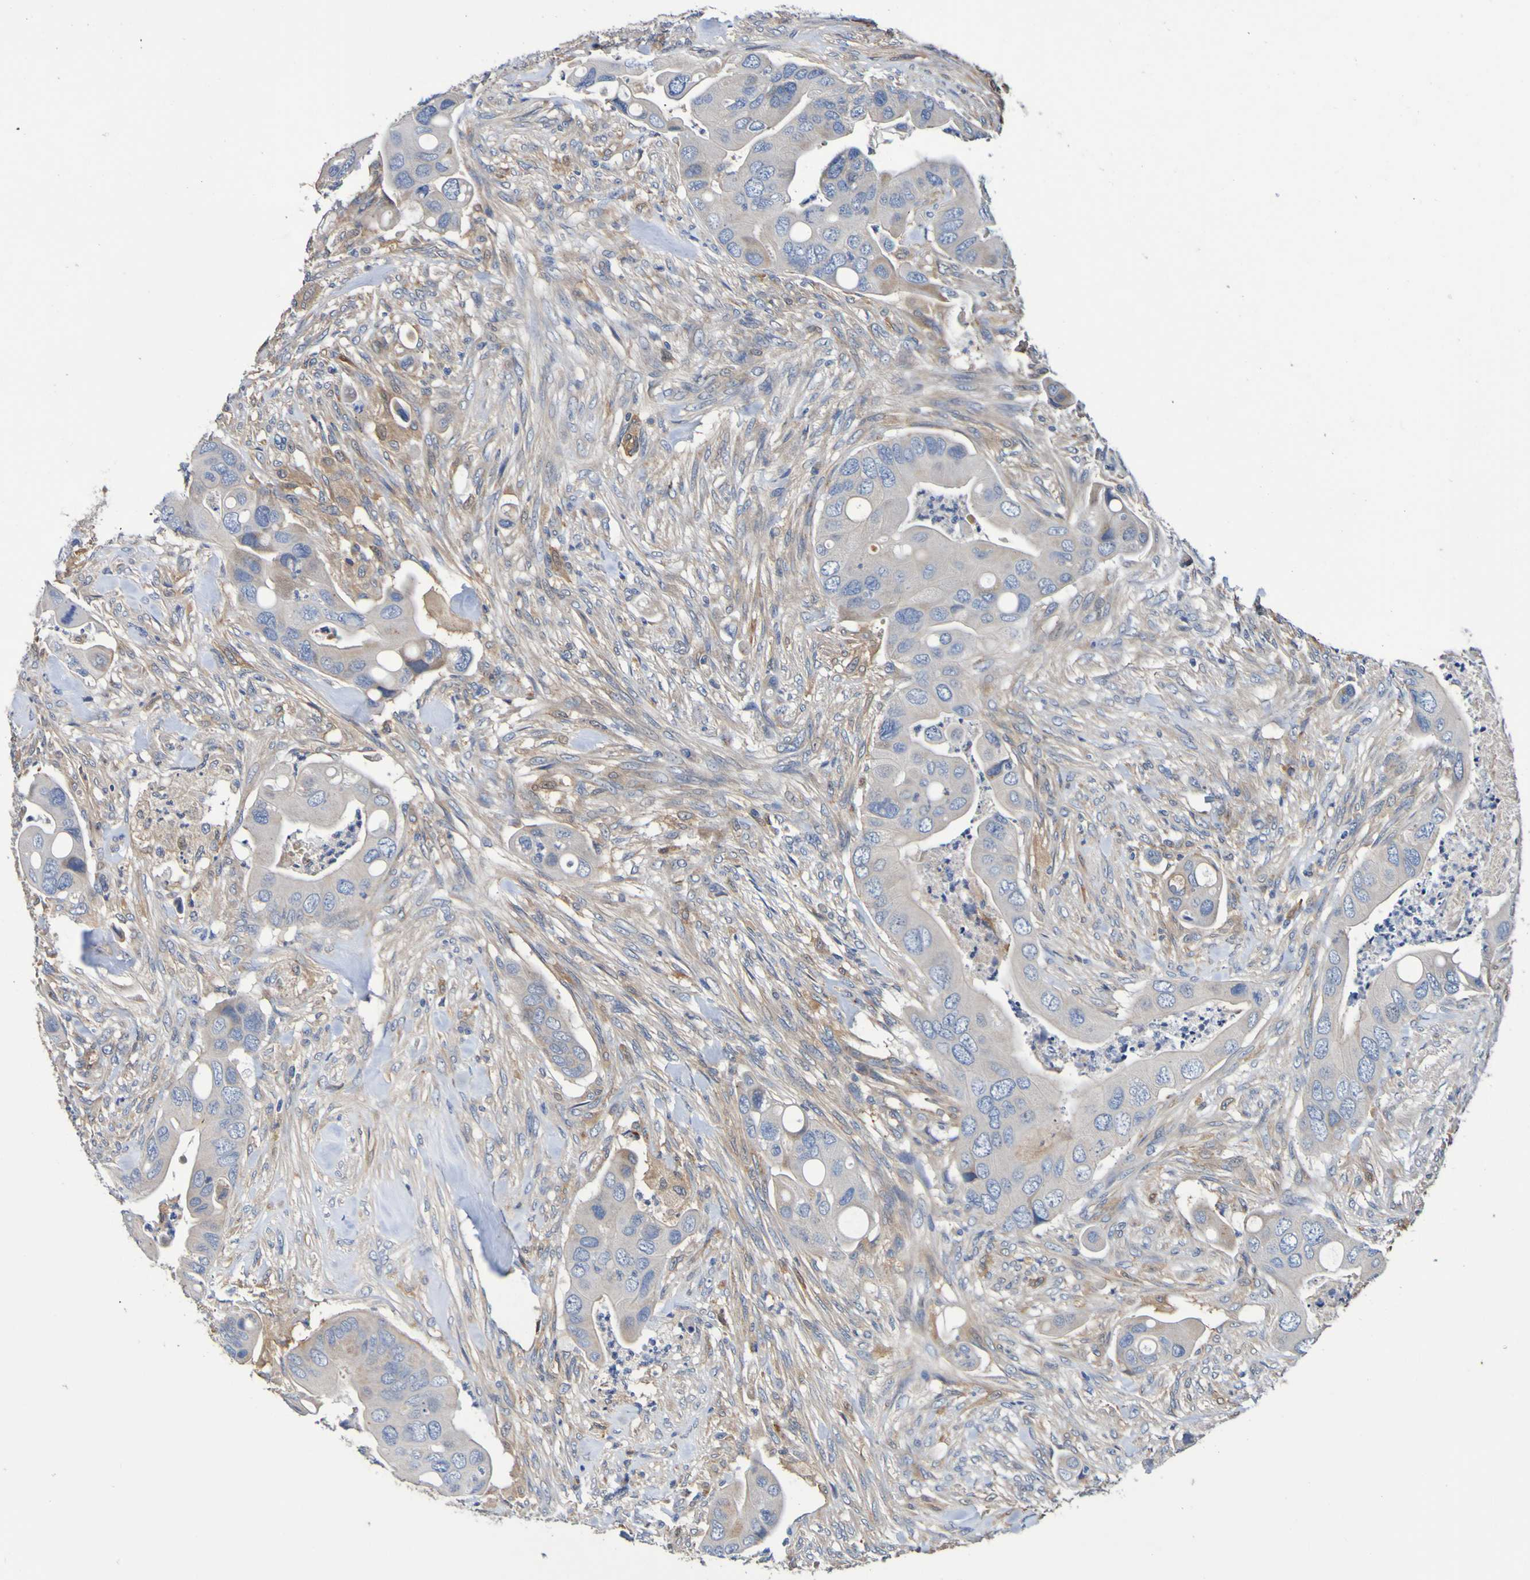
{"staining": {"intensity": "weak", "quantity": ">75%", "location": "cytoplasmic/membranous"}, "tissue": "colorectal cancer", "cell_type": "Tumor cells", "image_type": "cancer", "snomed": [{"axis": "morphology", "description": "Adenocarcinoma, NOS"}, {"axis": "topography", "description": "Rectum"}], "caption": "Protein staining of adenocarcinoma (colorectal) tissue exhibits weak cytoplasmic/membranous positivity in approximately >75% of tumor cells. The staining was performed using DAB (3,3'-diaminobenzidine) to visualize the protein expression in brown, while the nuclei were stained in blue with hematoxylin (Magnification: 20x).", "gene": "METAP2", "patient": {"sex": "female", "age": 57}}